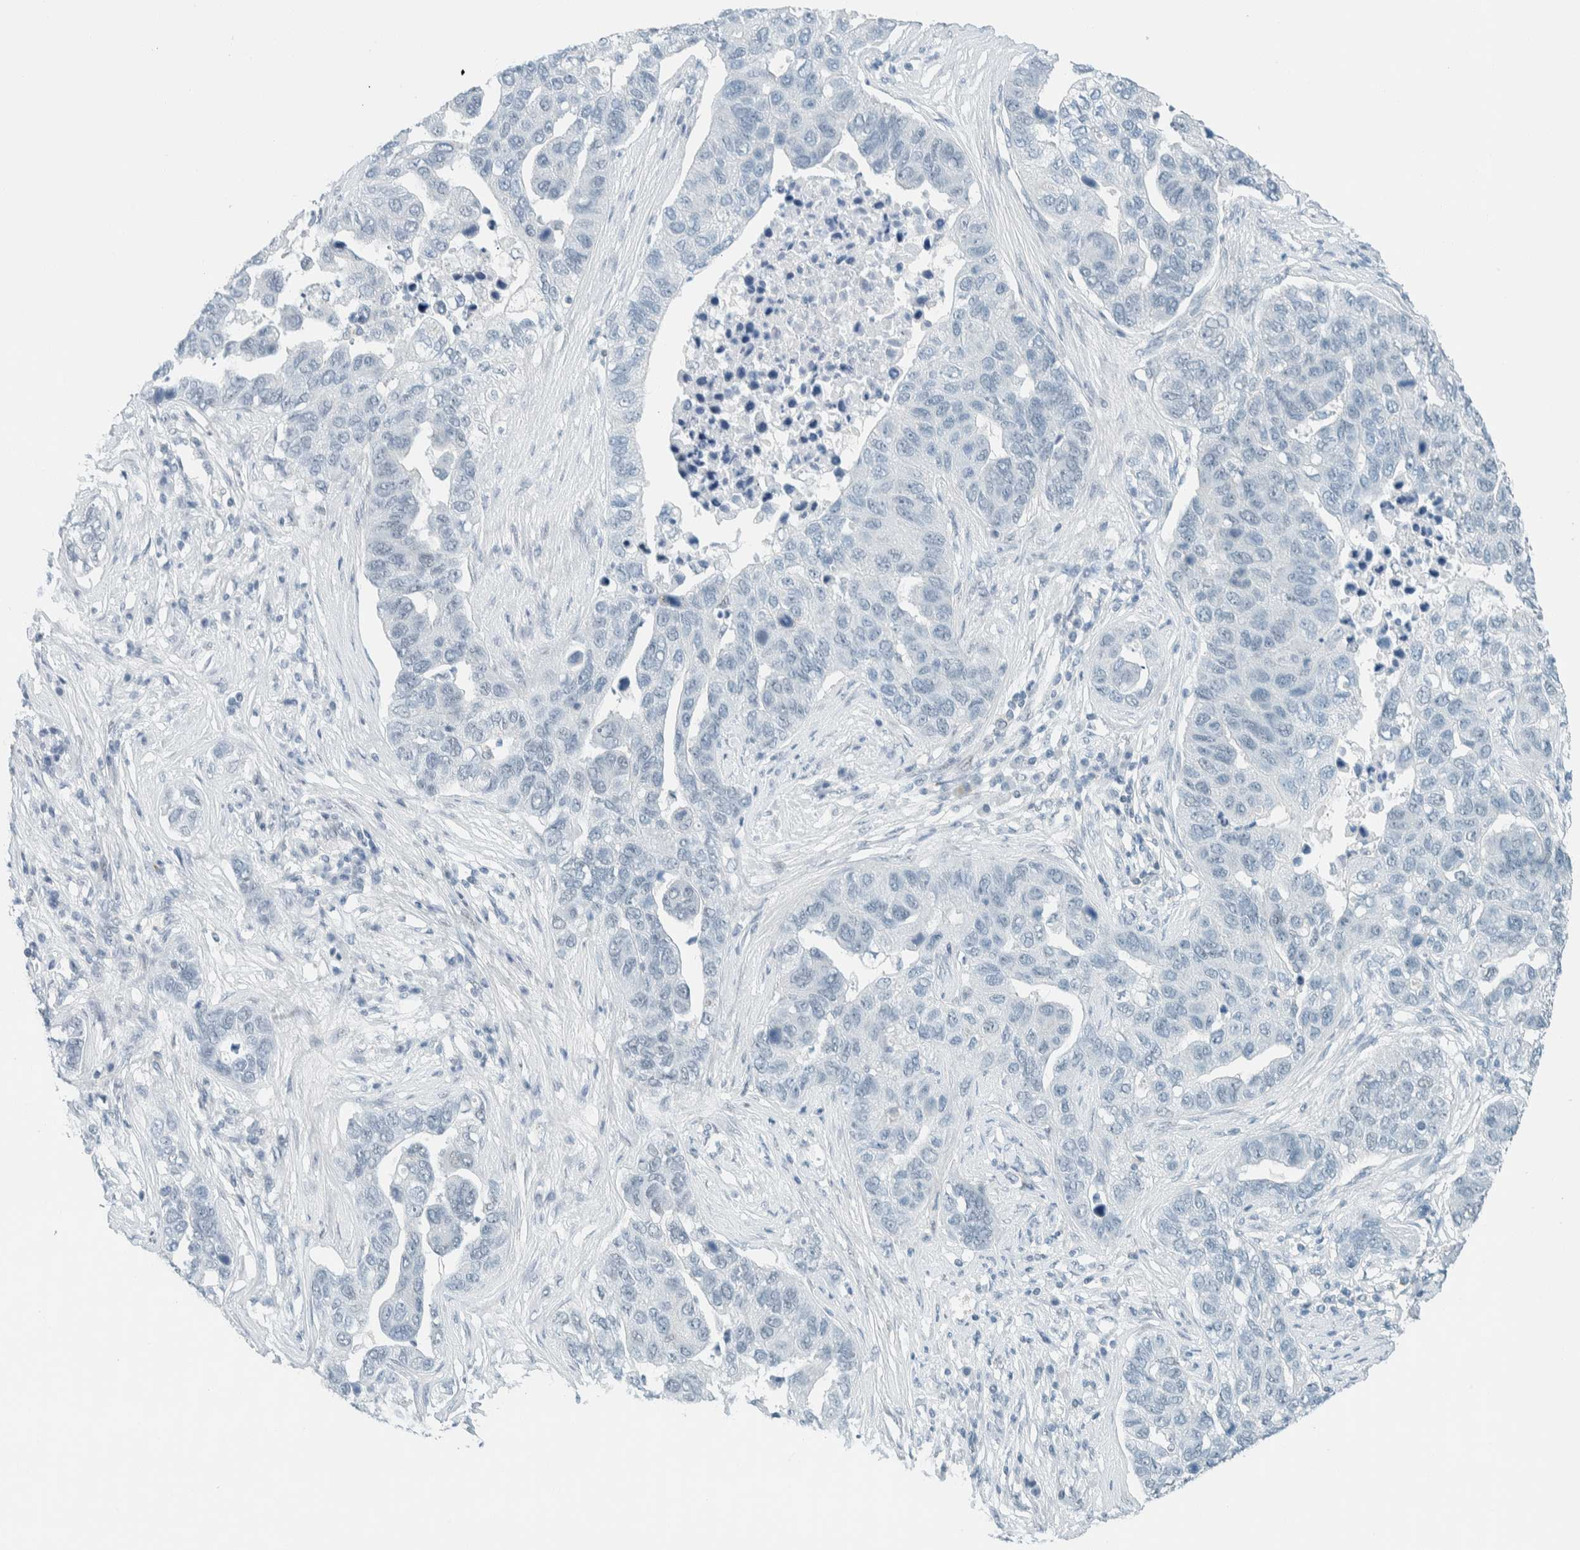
{"staining": {"intensity": "negative", "quantity": "none", "location": "none"}, "tissue": "pancreatic cancer", "cell_type": "Tumor cells", "image_type": "cancer", "snomed": [{"axis": "morphology", "description": "Adenocarcinoma, NOS"}, {"axis": "topography", "description": "Pancreas"}], "caption": "A photomicrograph of pancreatic adenocarcinoma stained for a protein reveals no brown staining in tumor cells. (DAB immunohistochemistry, high magnification).", "gene": "CYSRT1", "patient": {"sex": "female", "age": 61}}